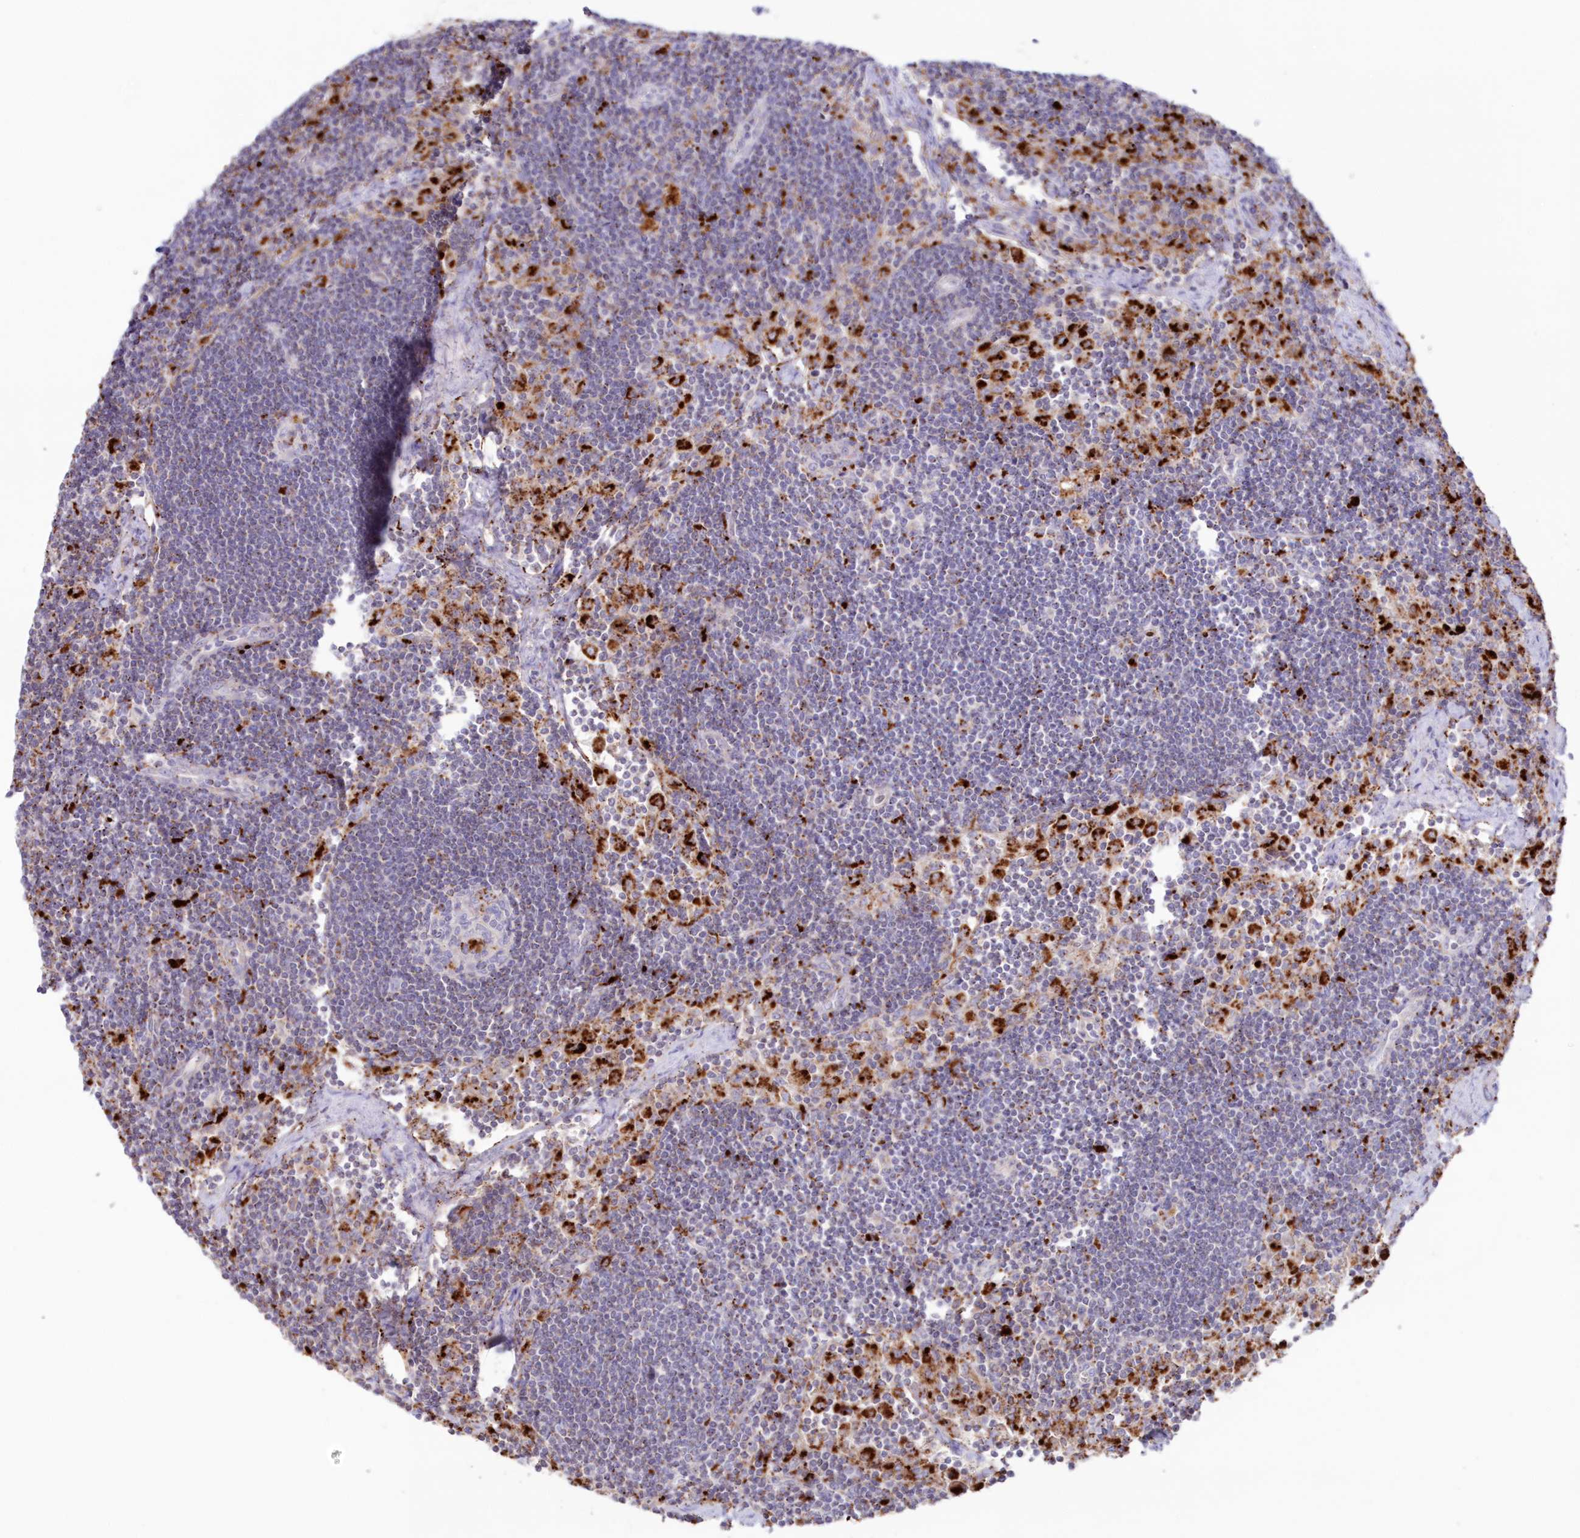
{"staining": {"intensity": "moderate", "quantity": "<25%", "location": "cytoplasmic/membranous"}, "tissue": "lymph node", "cell_type": "Germinal center cells", "image_type": "normal", "snomed": [{"axis": "morphology", "description": "Normal tissue, NOS"}, {"axis": "topography", "description": "Lymph node"}], "caption": "Protein staining exhibits moderate cytoplasmic/membranous positivity in approximately <25% of germinal center cells in normal lymph node.", "gene": "TPP1", "patient": {"sex": "male", "age": 24}}